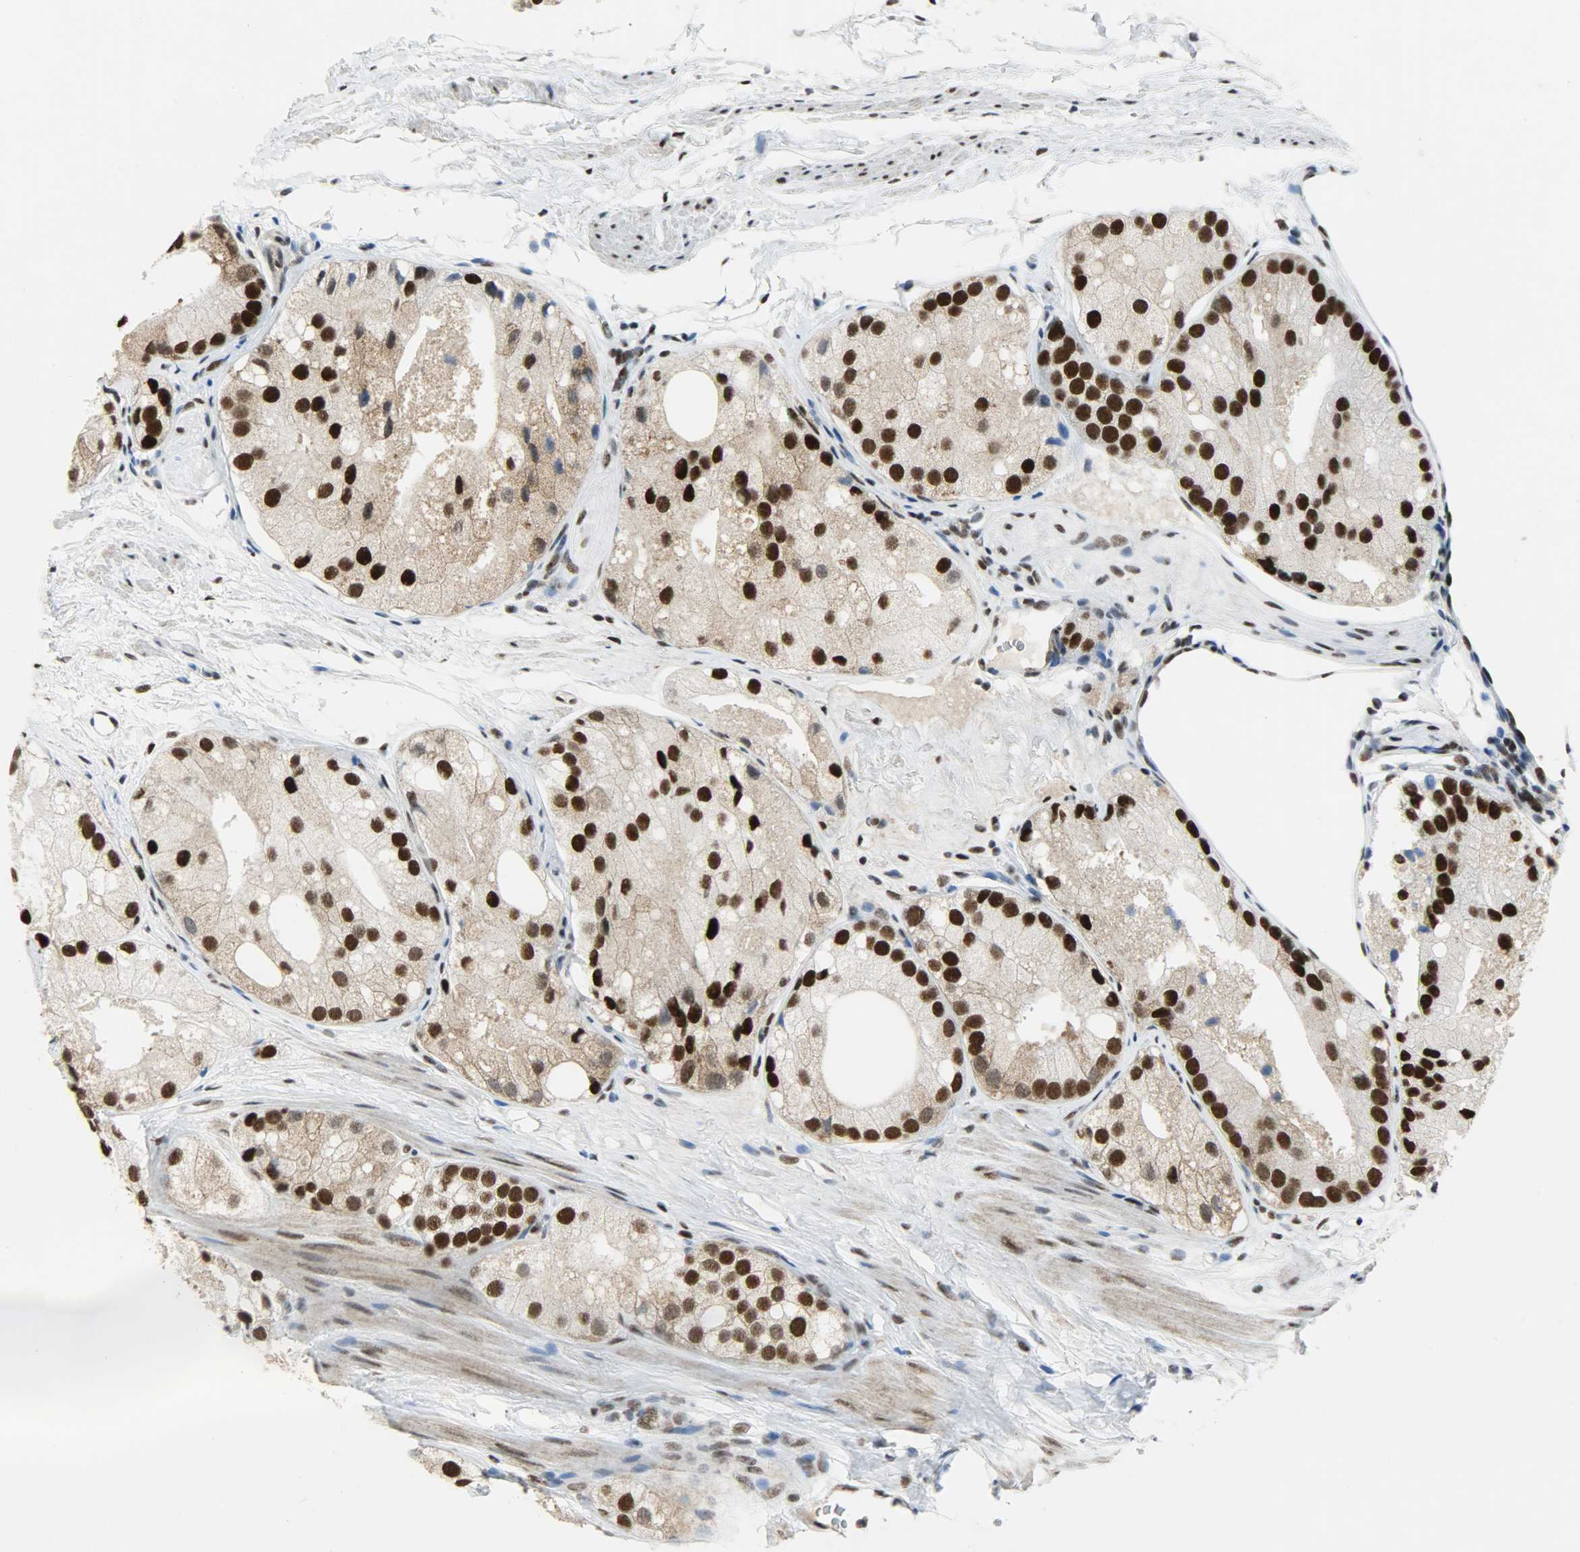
{"staining": {"intensity": "strong", "quantity": ">75%", "location": "nuclear"}, "tissue": "prostate cancer", "cell_type": "Tumor cells", "image_type": "cancer", "snomed": [{"axis": "morphology", "description": "Adenocarcinoma, Low grade"}, {"axis": "topography", "description": "Prostate"}], "caption": "This photomicrograph demonstrates immunohistochemistry (IHC) staining of human prostate cancer (adenocarcinoma (low-grade)), with high strong nuclear positivity in approximately >75% of tumor cells.", "gene": "SSB", "patient": {"sex": "male", "age": 69}}